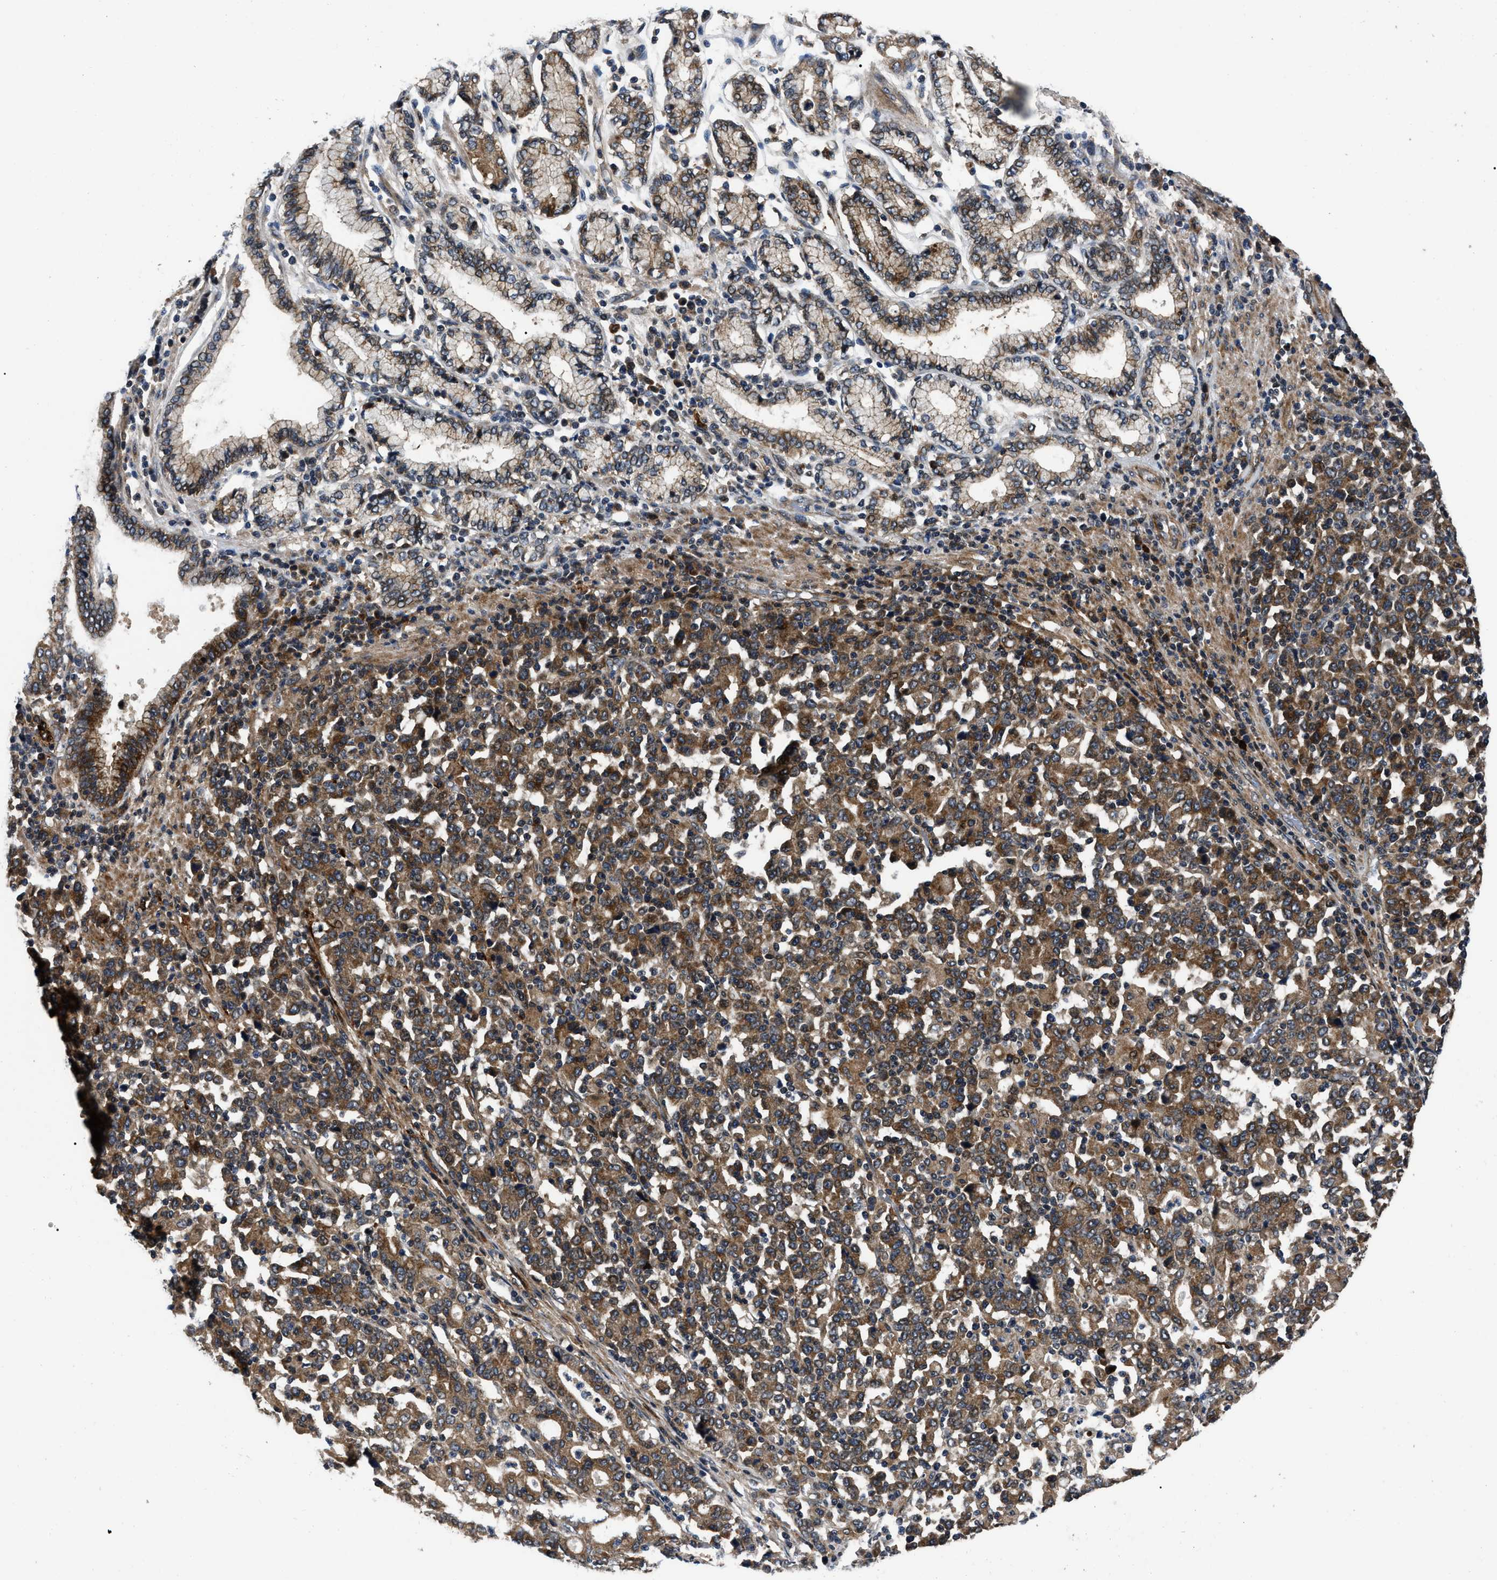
{"staining": {"intensity": "moderate", "quantity": ">75%", "location": "cytoplasmic/membranous"}, "tissue": "stomach cancer", "cell_type": "Tumor cells", "image_type": "cancer", "snomed": [{"axis": "morphology", "description": "Adenocarcinoma, NOS"}, {"axis": "topography", "description": "Stomach, upper"}], "caption": "Immunohistochemistry (IHC) histopathology image of human stomach cancer (adenocarcinoma) stained for a protein (brown), which demonstrates medium levels of moderate cytoplasmic/membranous expression in about >75% of tumor cells.", "gene": "PPWD1", "patient": {"sex": "male", "age": 69}}